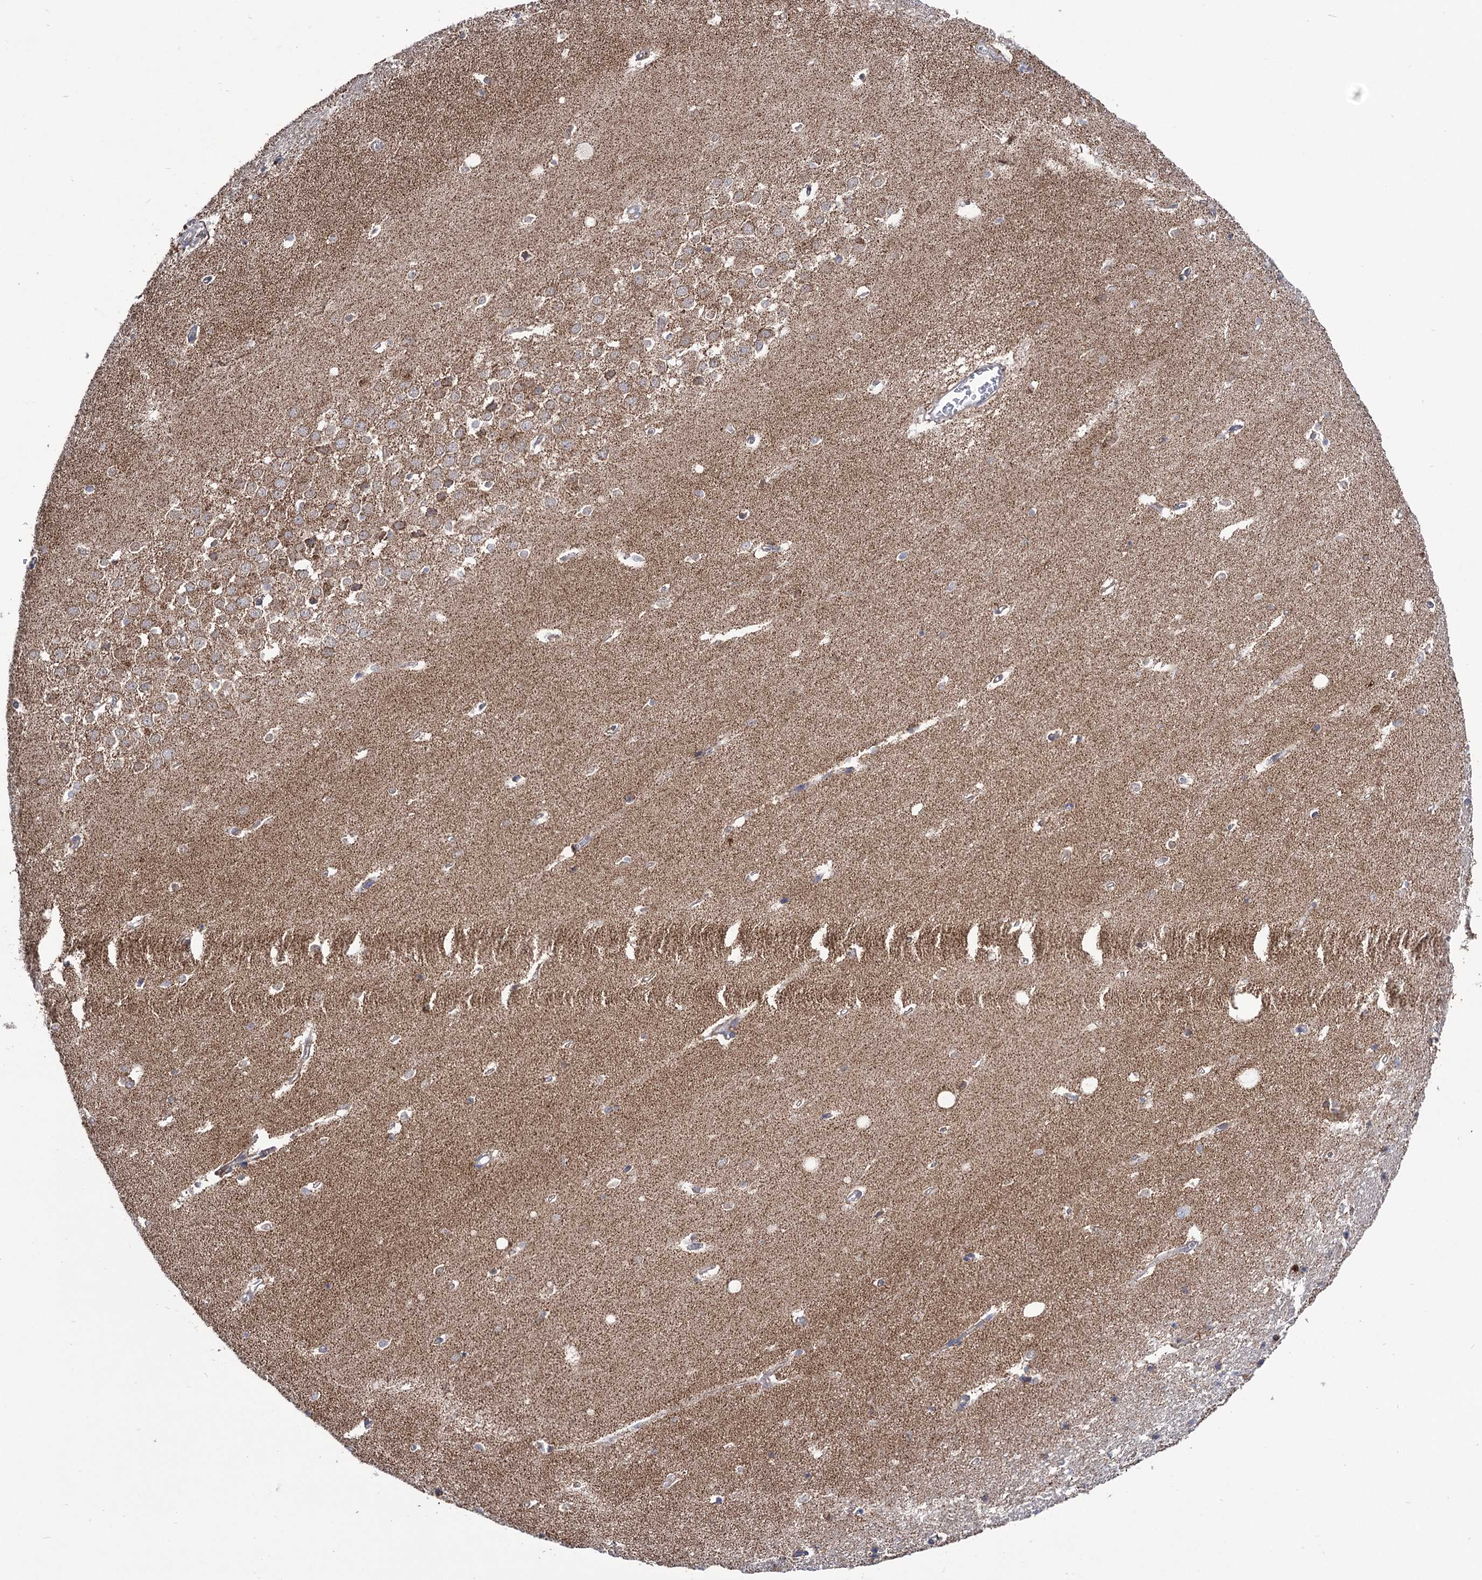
{"staining": {"intensity": "weak", "quantity": "<25%", "location": "cytoplasmic/membranous"}, "tissue": "hippocampus", "cell_type": "Glial cells", "image_type": "normal", "snomed": [{"axis": "morphology", "description": "Normal tissue, NOS"}, {"axis": "topography", "description": "Hippocampus"}], "caption": "Histopathology image shows no significant protein staining in glial cells of normal hippocampus.", "gene": "ABHD10", "patient": {"sex": "female", "age": 64}}